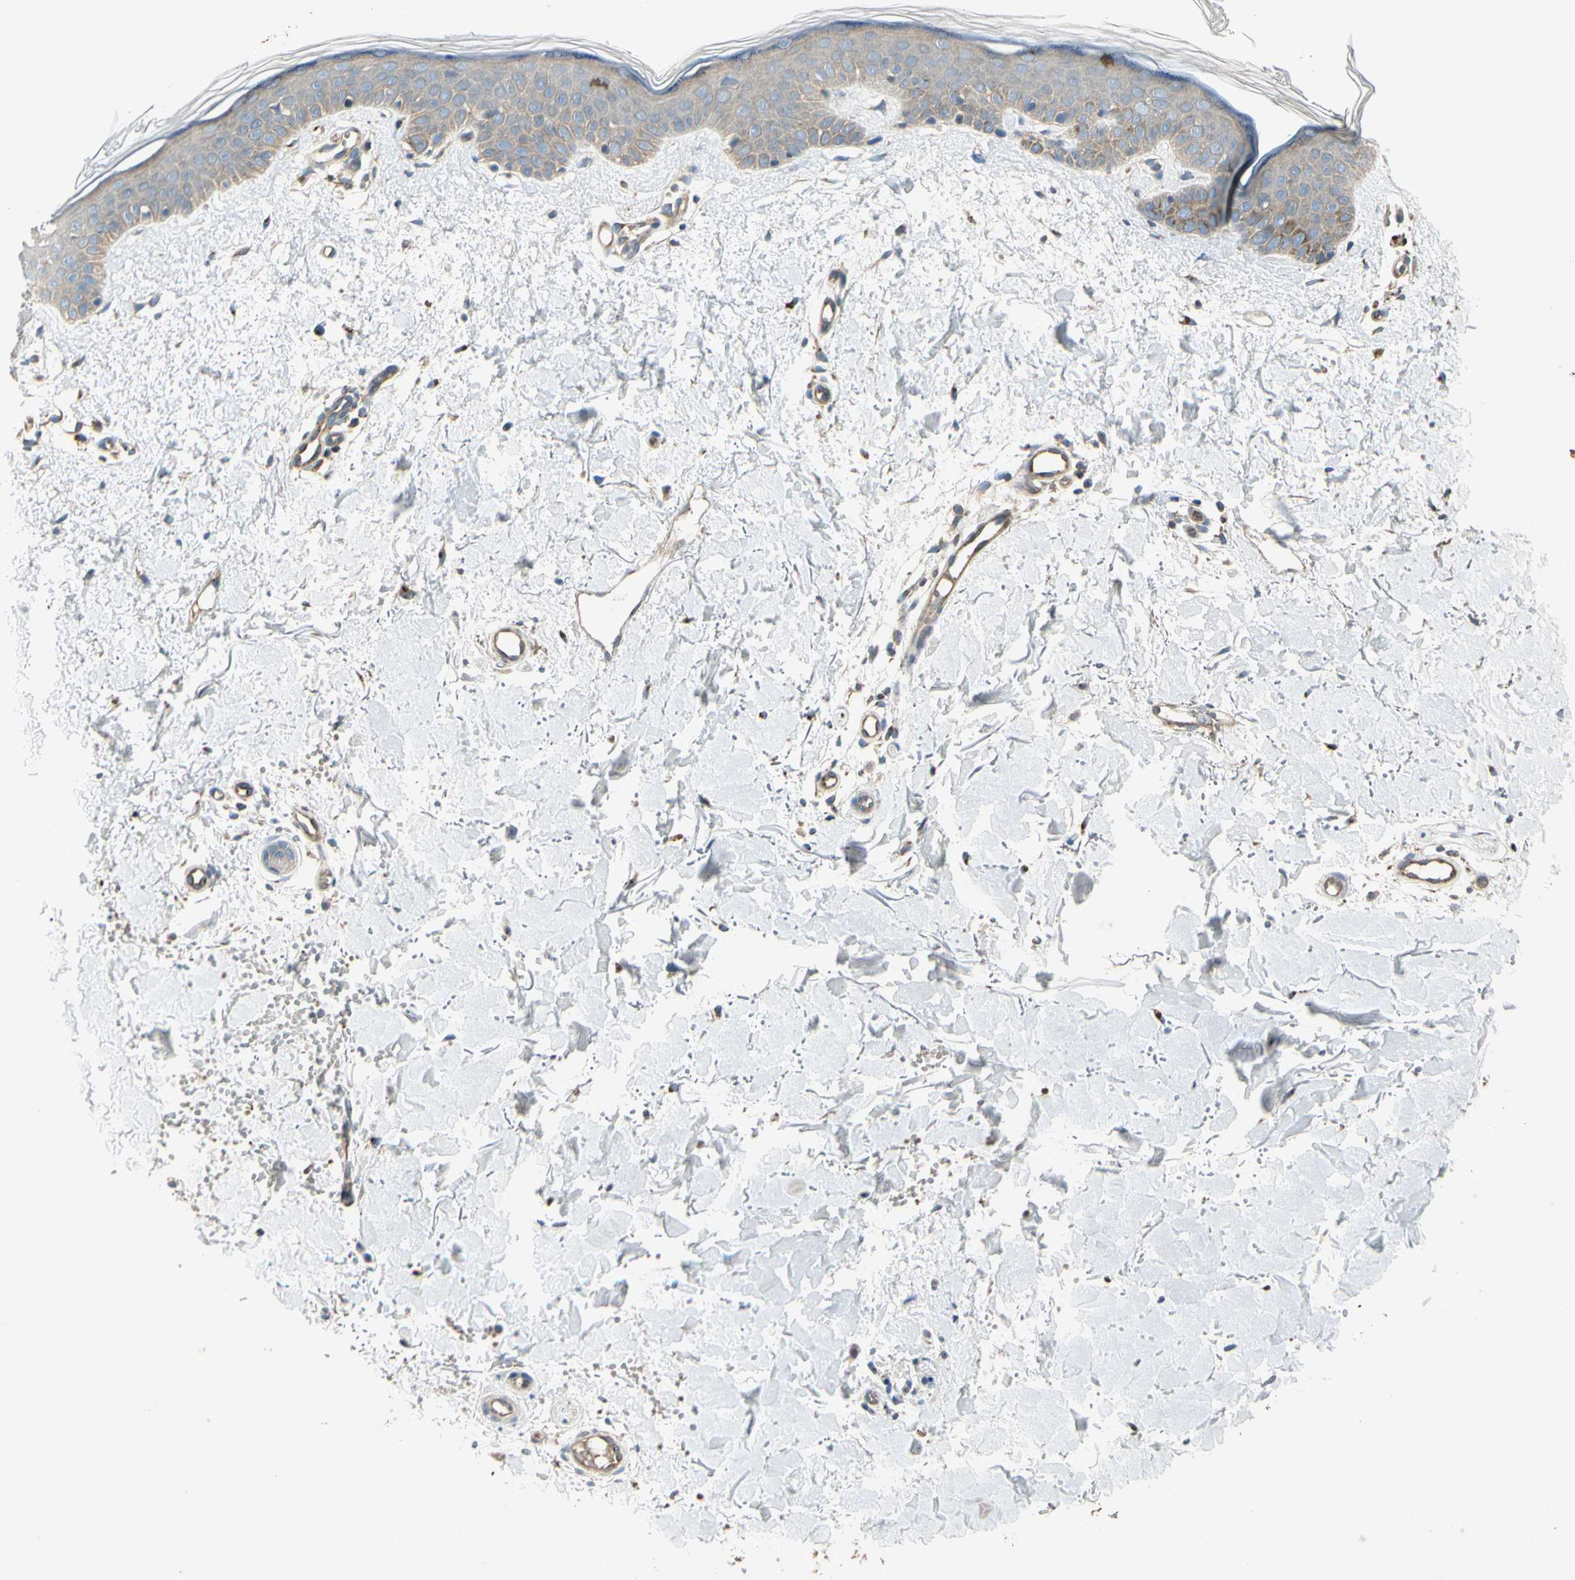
{"staining": {"intensity": "moderate", "quantity": ">75%", "location": "cytoplasmic/membranous"}, "tissue": "skin", "cell_type": "Fibroblasts", "image_type": "normal", "snomed": [{"axis": "morphology", "description": "Normal tissue, NOS"}, {"axis": "topography", "description": "Skin"}], "caption": "An immunohistochemistry (IHC) image of normal tissue is shown. Protein staining in brown shows moderate cytoplasmic/membranous positivity in skin within fibroblasts. The protein of interest is shown in brown color, while the nuclei are stained blue.", "gene": "ABCA3", "patient": {"sex": "female", "age": 56}}